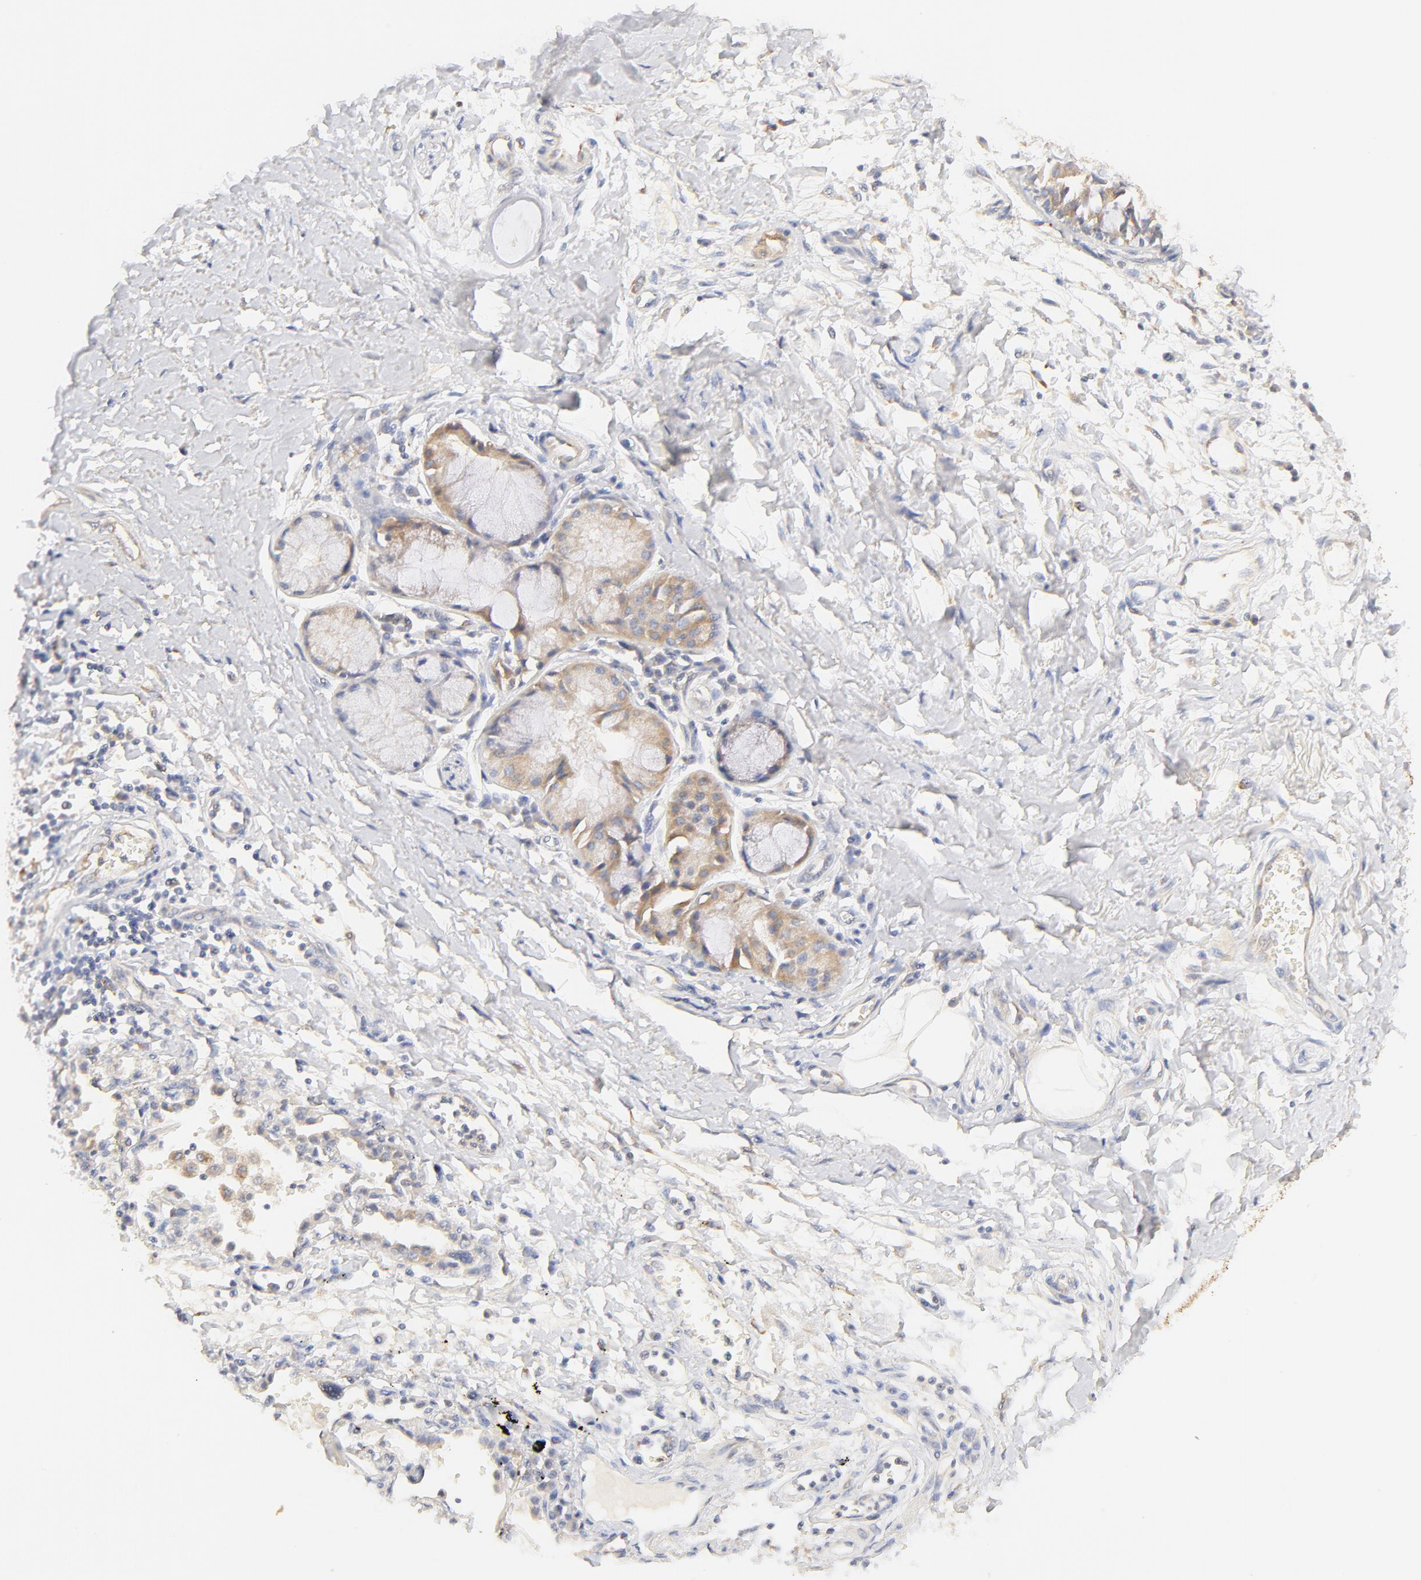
{"staining": {"intensity": "negative", "quantity": "none", "location": "none"}, "tissue": "adipose tissue", "cell_type": "Adipocytes", "image_type": "normal", "snomed": [{"axis": "morphology", "description": "Normal tissue, NOS"}, {"axis": "morphology", "description": "Adenocarcinoma, NOS"}, {"axis": "topography", "description": "Cartilage tissue"}, {"axis": "topography", "description": "Bronchus"}, {"axis": "topography", "description": "Lung"}], "caption": "Protein analysis of benign adipose tissue shows no significant expression in adipocytes.", "gene": "MTERF2", "patient": {"sex": "female", "age": 67}}